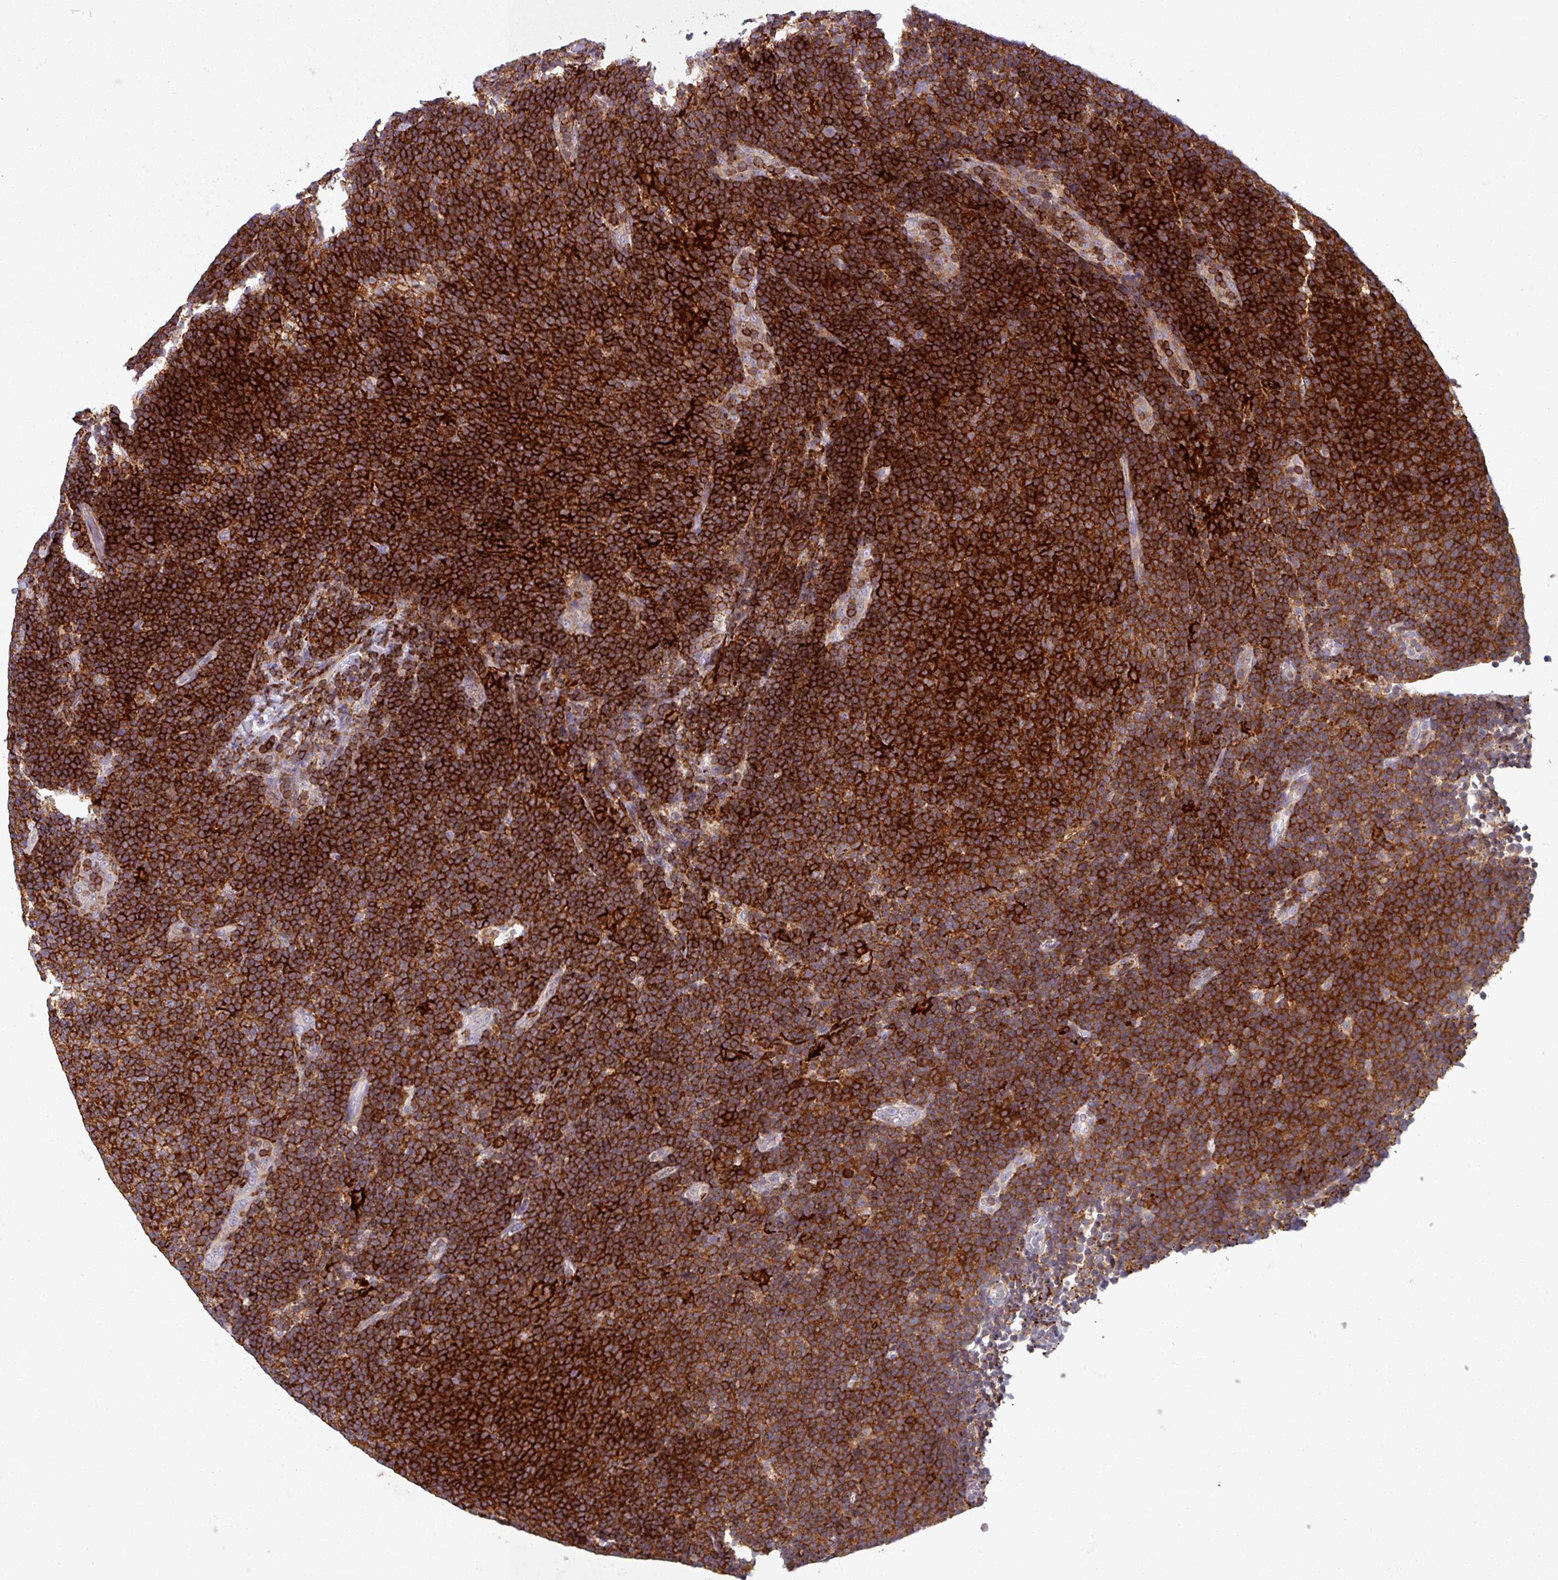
{"staining": {"intensity": "strong", "quantity": ">75%", "location": "cytoplasmic/membranous"}, "tissue": "lymphoma", "cell_type": "Tumor cells", "image_type": "cancer", "snomed": [{"axis": "morphology", "description": "Malignant lymphoma, non-Hodgkin's type, Low grade"}, {"axis": "topography", "description": "Lymph node"}], "caption": "IHC image of human low-grade malignant lymphoma, non-Hodgkin's type stained for a protein (brown), which reveals high levels of strong cytoplasmic/membranous staining in about >75% of tumor cells.", "gene": "NEDD9", "patient": {"sex": "male", "age": 66}}